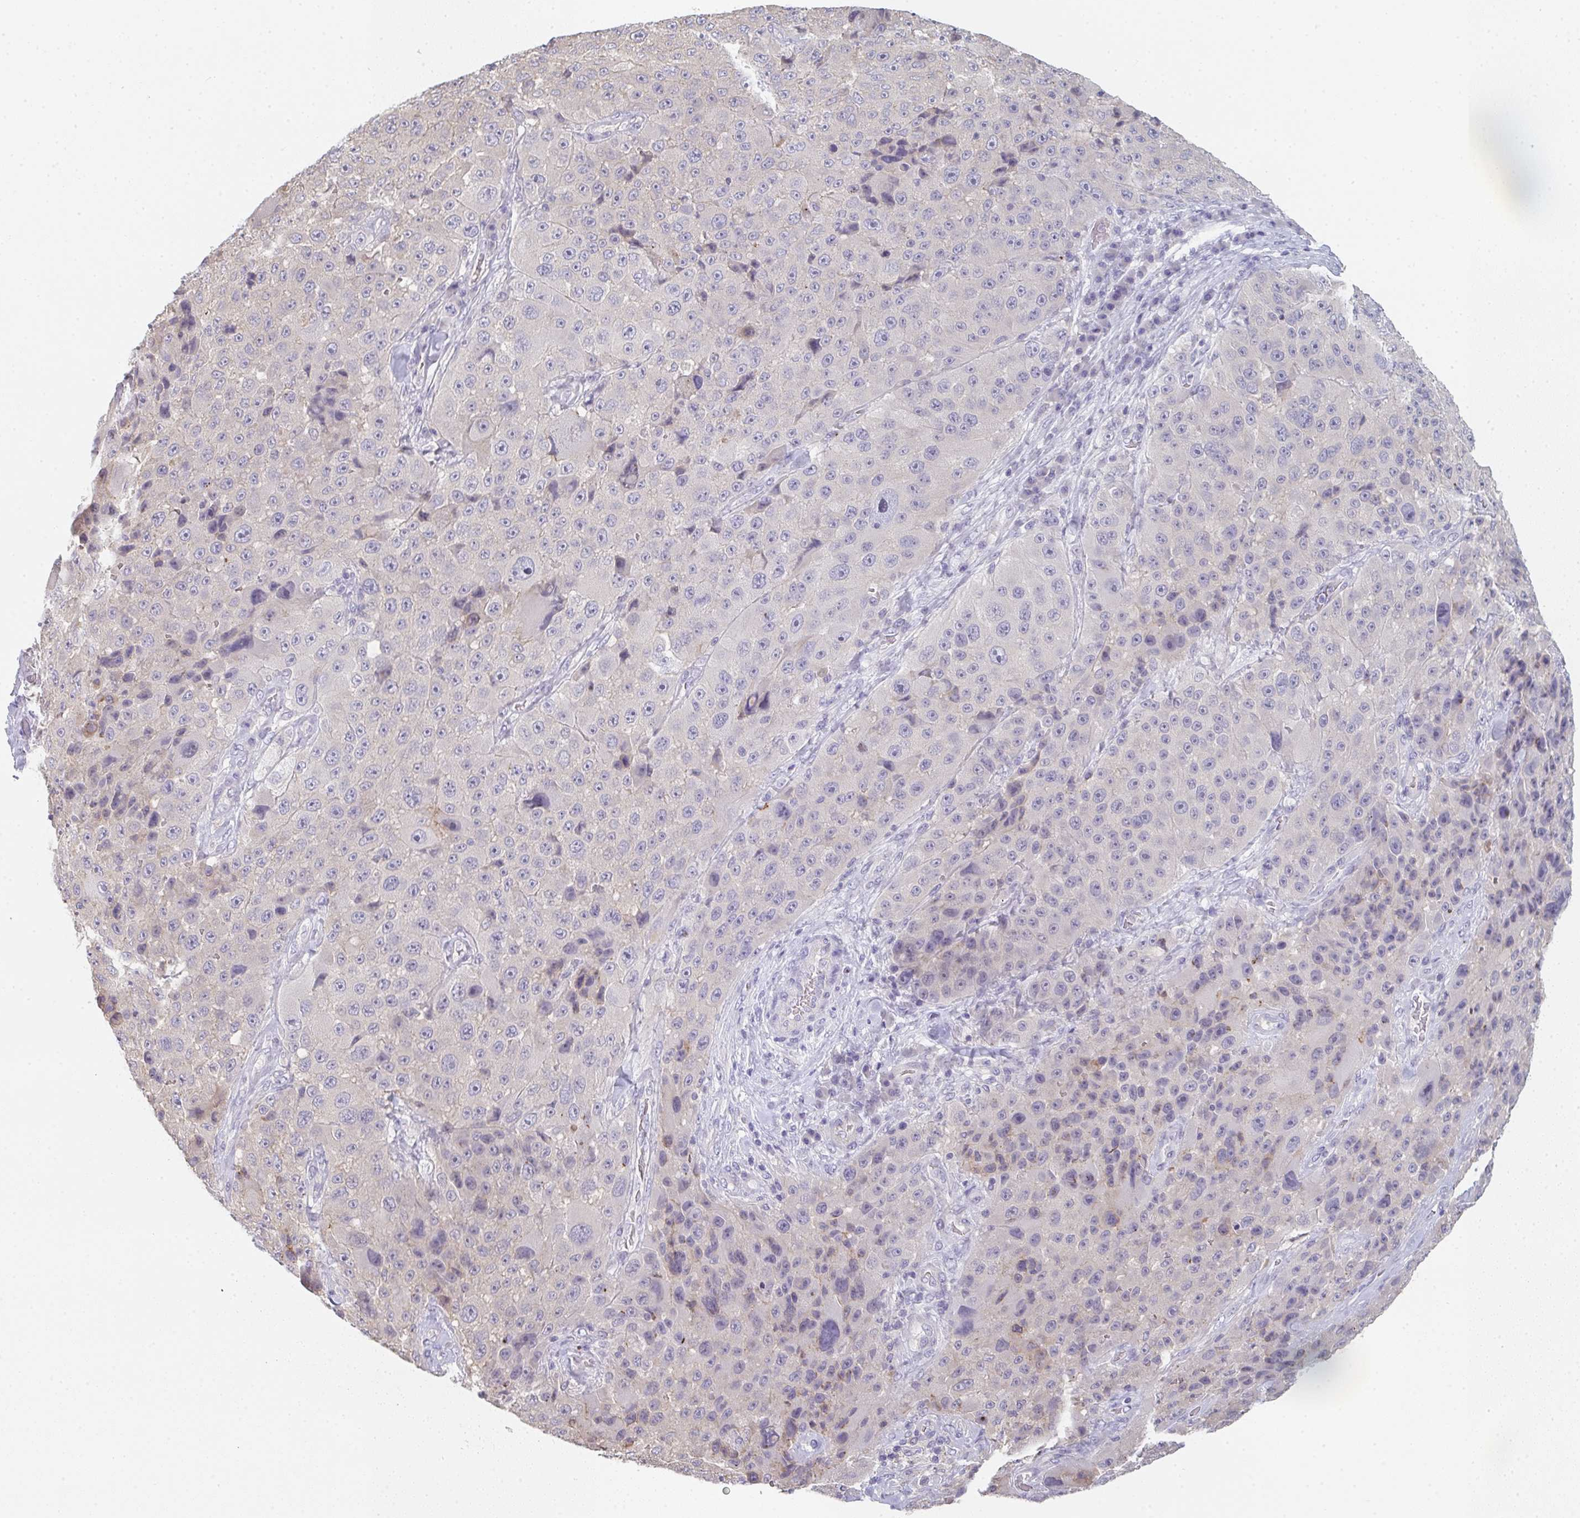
{"staining": {"intensity": "negative", "quantity": "none", "location": "none"}, "tissue": "melanoma", "cell_type": "Tumor cells", "image_type": "cancer", "snomed": [{"axis": "morphology", "description": "Malignant melanoma, Metastatic site"}, {"axis": "topography", "description": "Lymph node"}], "caption": "An IHC image of melanoma is shown. There is no staining in tumor cells of melanoma.", "gene": "CHMP5", "patient": {"sex": "male", "age": 62}}